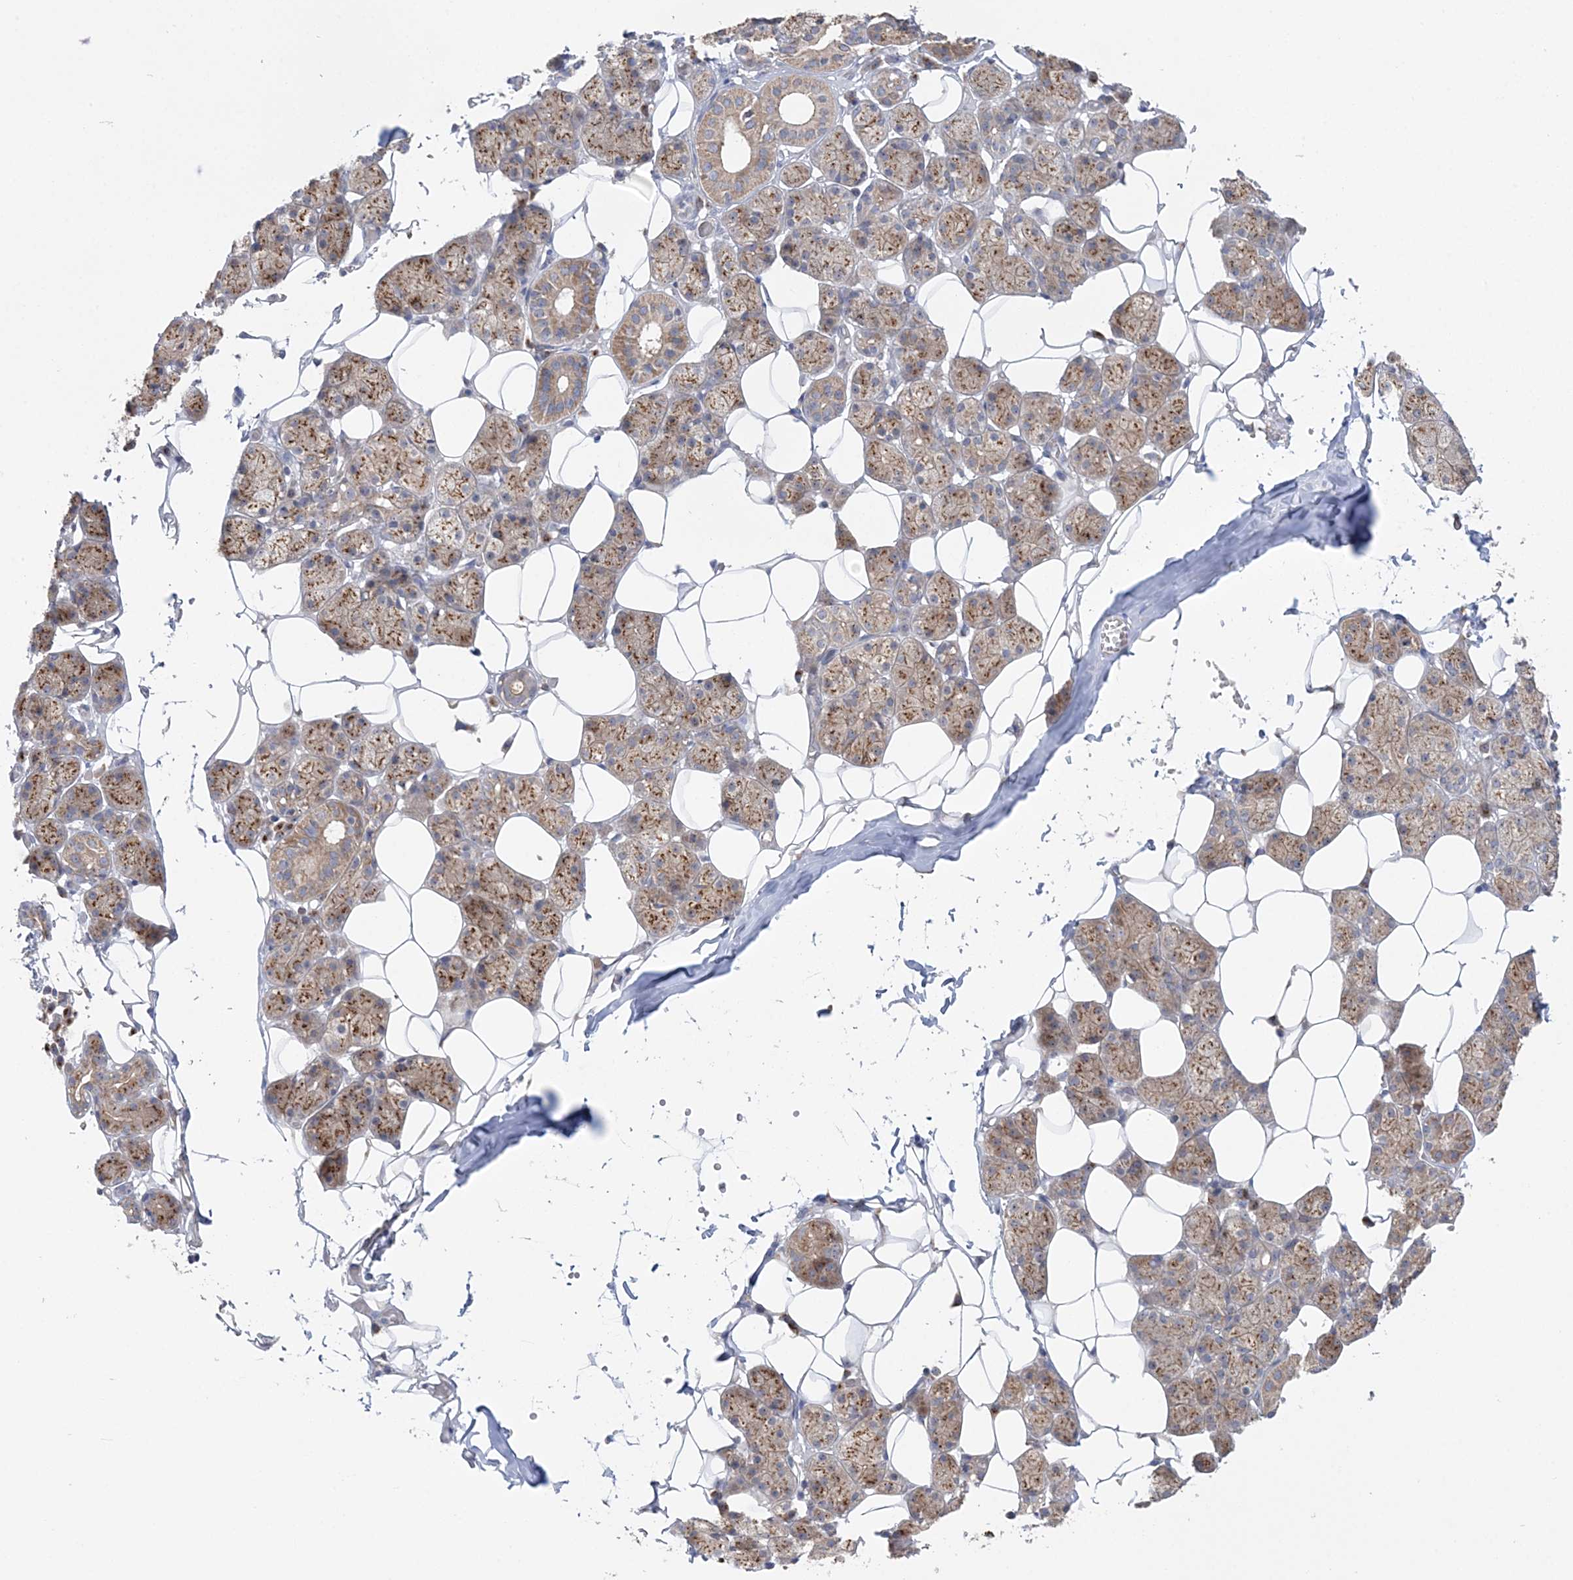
{"staining": {"intensity": "moderate", "quantity": "25%-75%", "location": "cytoplasmic/membranous"}, "tissue": "salivary gland", "cell_type": "Glandular cells", "image_type": "normal", "snomed": [{"axis": "morphology", "description": "Normal tissue, NOS"}, {"axis": "topography", "description": "Salivary gland"}], "caption": "Salivary gland stained for a protein (brown) reveals moderate cytoplasmic/membranous positive staining in approximately 25%-75% of glandular cells.", "gene": "MMADHC", "patient": {"sex": "female", "age": 33}}